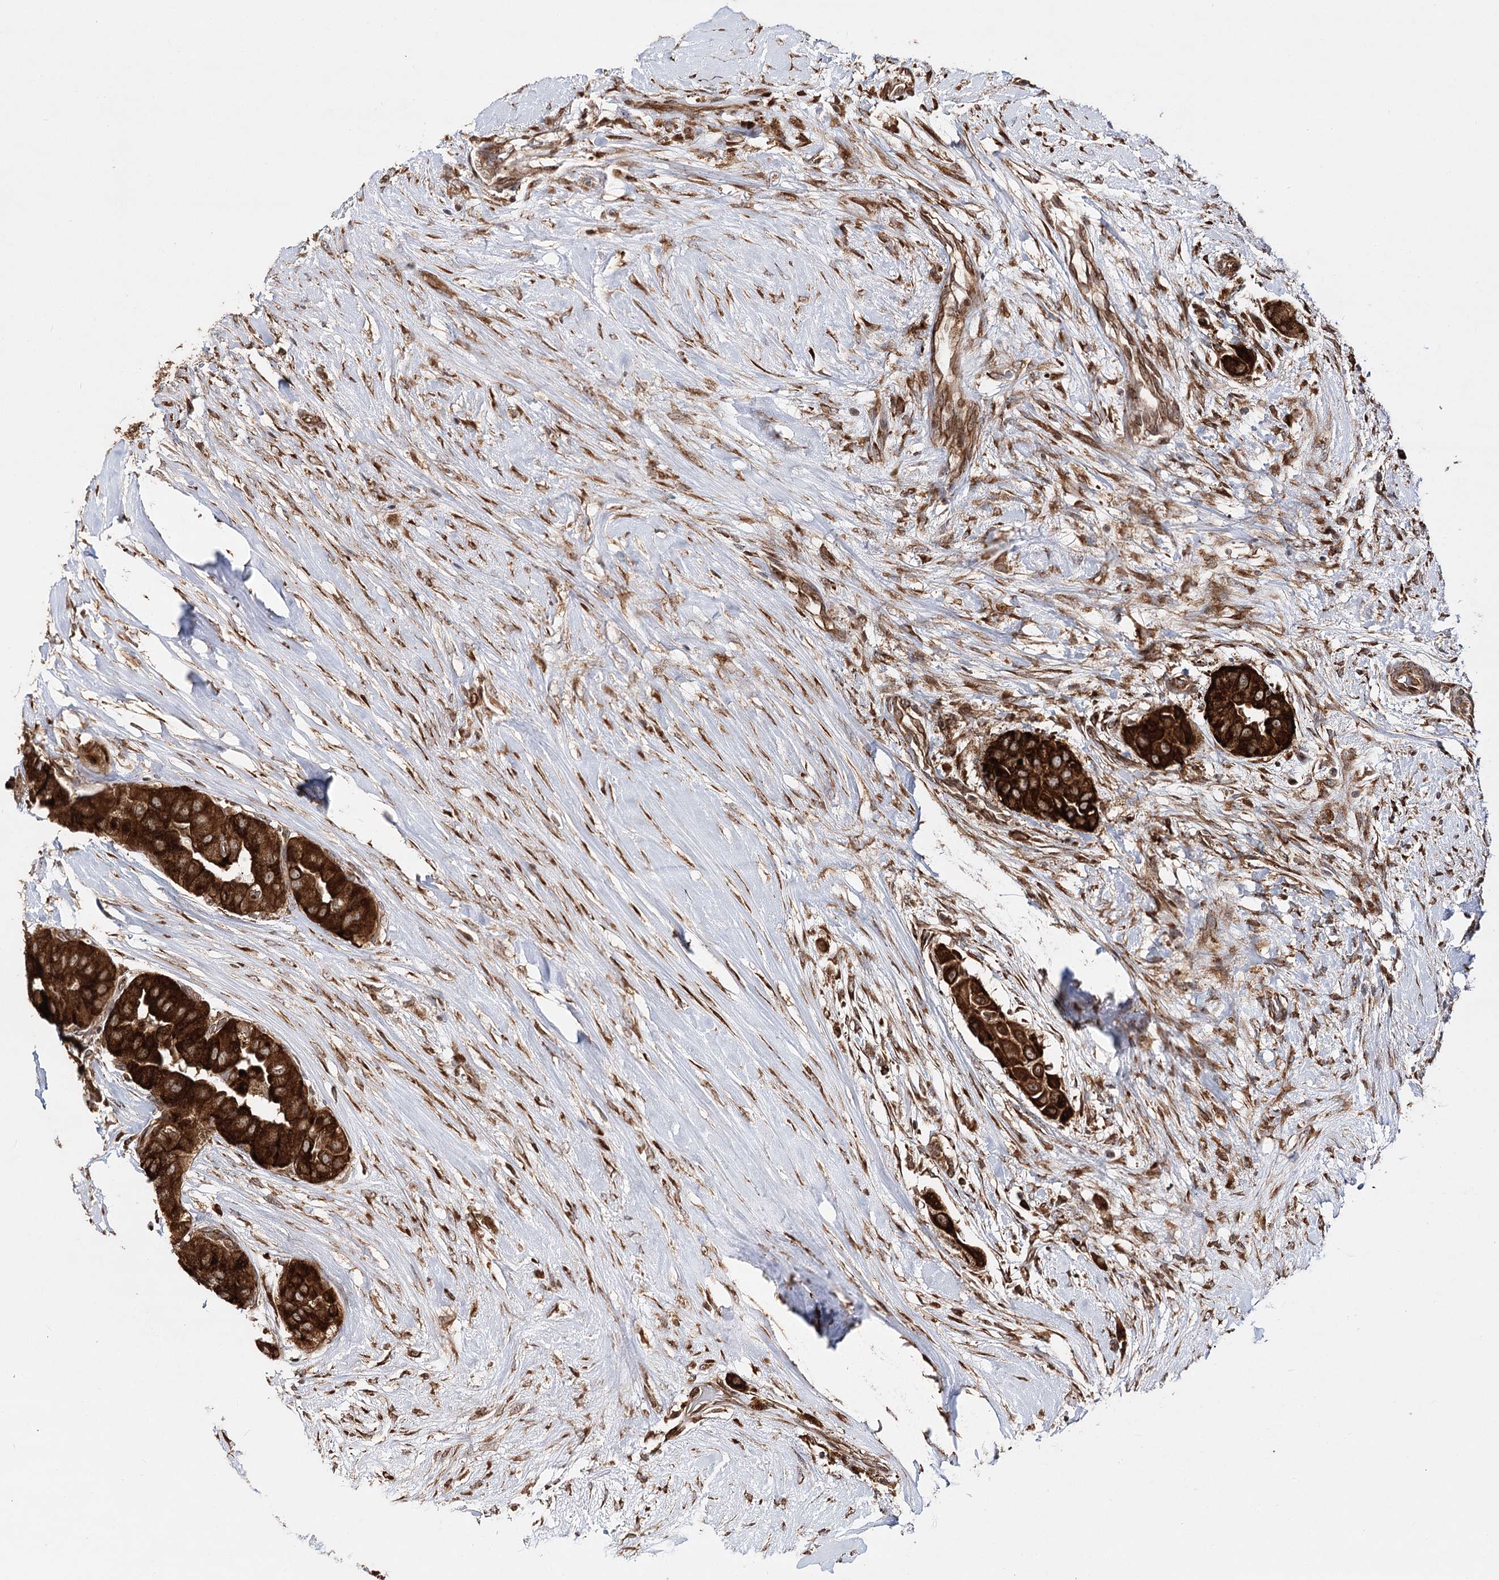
{"staining": {"intensity": "strong", "quantity": ">75%", "location": "cytoplasmic/membranous"}, "tissue": "thyroid cancer", "cell_type": "Tumor cells", "image_type": "cancer", "snomed": [{"axis": "morphology", "description": "Papillary adenocarcinoma, NOS"}, {"axis": "topography", "description": "Thyroid gland"}], "caption": "An image of human papillary adenocarcinoma (thyroid) stained for a protein displays strong cytoplasmic/membranous brown staining in tumor cells.", "gene": "DNAJB14", "patient": {"sex": "female", "age": 59}}